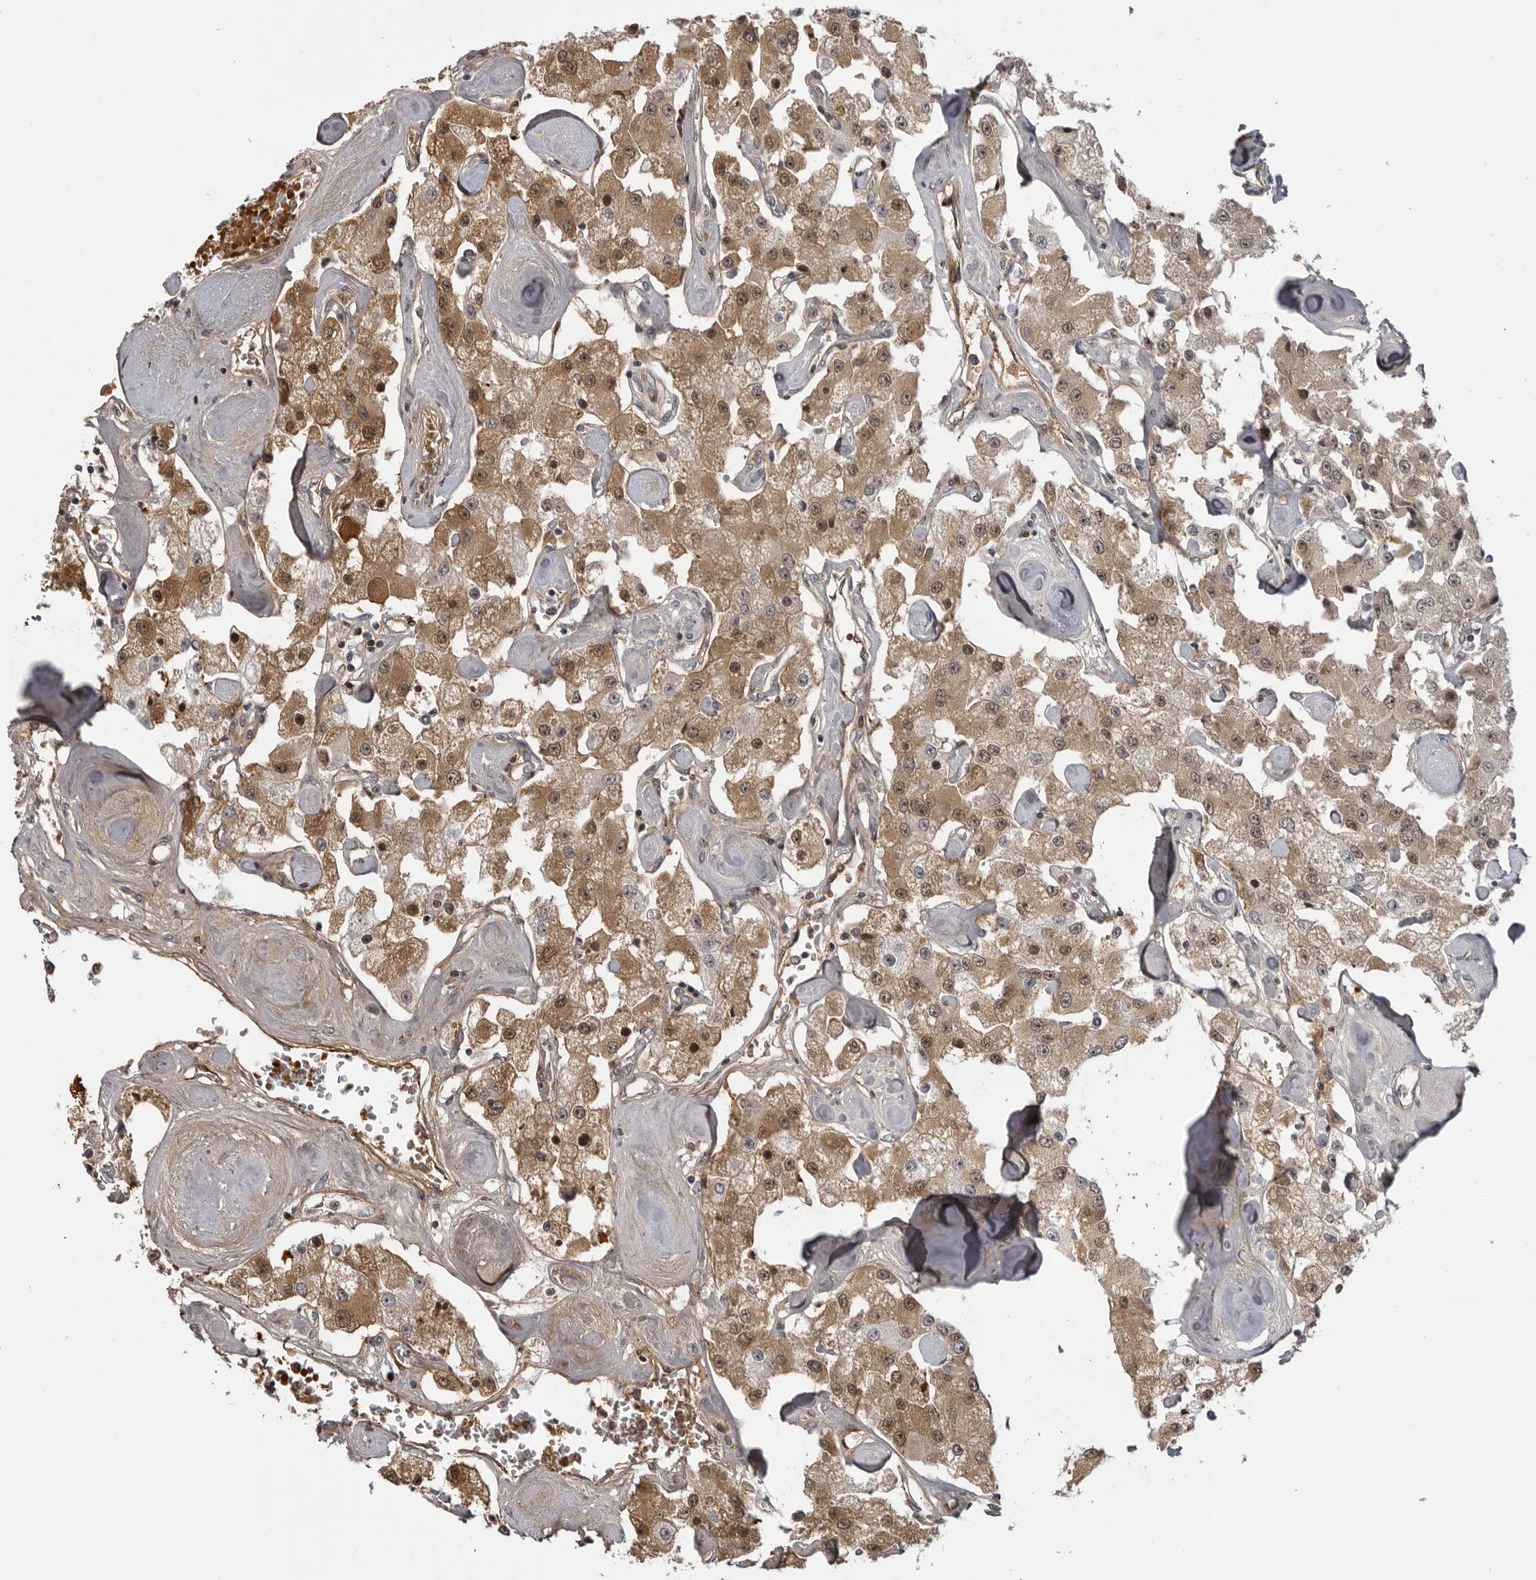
{"staining": {"intensity": "moderate", "quantity": "25%-75%", "location": "cytoplasmic/membranous,nuclear"}, "tissue": "carcinoid", "cell_type": "Tumor cells", "image_type": "cancer", "snomed": [{"axis": "morphology", "description": "Carcinoid, malignant, NOS"}, {"axis": "topography", "description": "Pancreas"}], "caption": "DAB immunohistochemical staining of carcinoid displays moderate cytoplasmic/membranous and nuclear protein staining in about 25%-75% of tumor cells. Using DAB (brown) and hematoxylin (blue) stains, captured at high magnification using brightfield microscopy.", "gene": "PLEKHF2", "patient": {"sex": "male", "age": 41}}